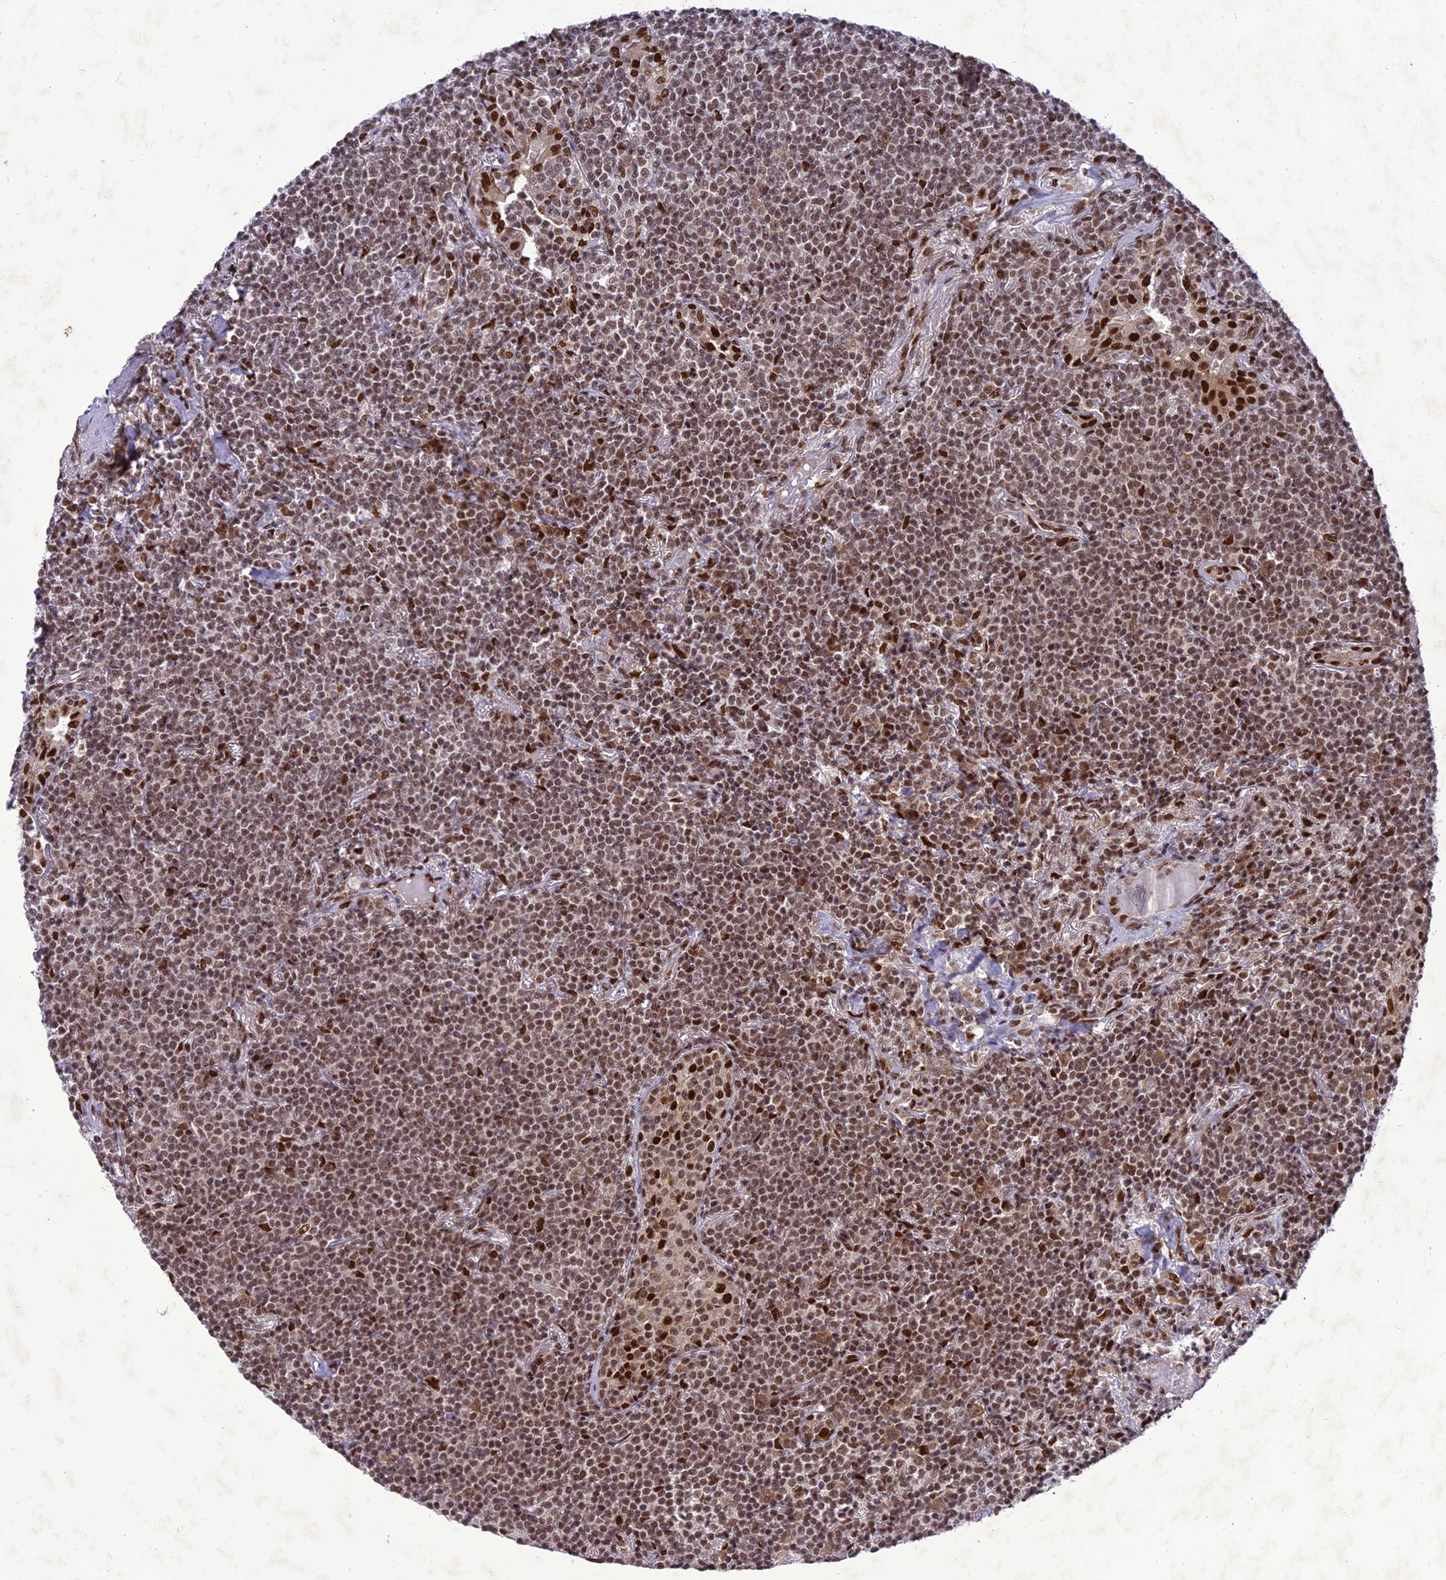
{"staining": {"intensity": "moderate", "quantity": ">75%", "location": "nuclear"}, "tissue": "lymphoma", "cell_type": "Tumor cells", "image_type": "cancer", "snomed": [{"axis": "morphology", "description": "Malignant lymphoma, non-Hodgkin's type, Low grade"}, {"axis": "topography", "description": "Lung"}], "caption": "Immunohistochemical staining of malignant lymphoma, non-Hodgkin's type (low-grade) exhibits medium levels of moderate nuclear positivity in approximately >75% of tumor cells.", "gene": "DDX1", "patient": {"sex": "female", "age": 71}}